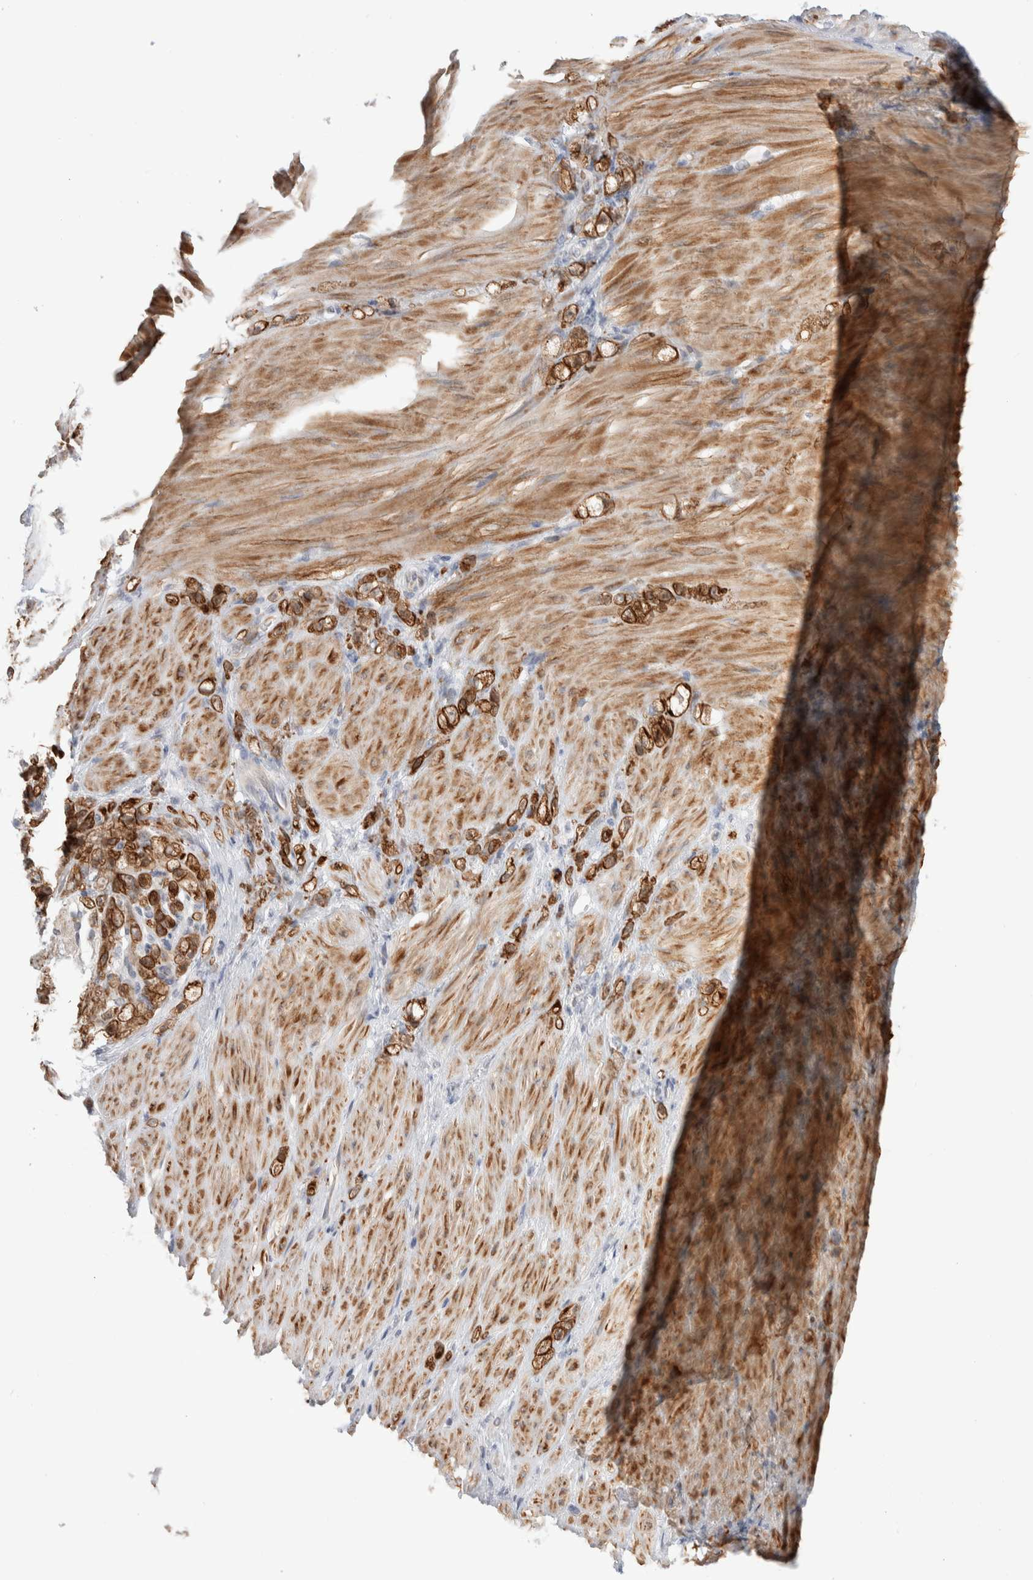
{"staining": {"intensity": "strong", "quantity": ">75%", "location": "cytoplasmic/membranous"}, "tissue": "stomach cancer", "cell_type": "Tumor cells", "image_type": "cancer", "snomed": [{"axis": "morphology", "description": "Normal tissue, NOS"}, {"axis": "morphology", "description": "Adenocarcinoma, NOS"}, {"axis": "topography", "description": "Stomach"}], "caption": "Human stomach cancer (adenocarcinoma) stained for a protein (brown) demonstrates strong cytoplasmic/membranous positive positivity in approximately >75% of tumor cells.", "gene": "C1orf112", "patient": {"sex": "male", "age": 82}}